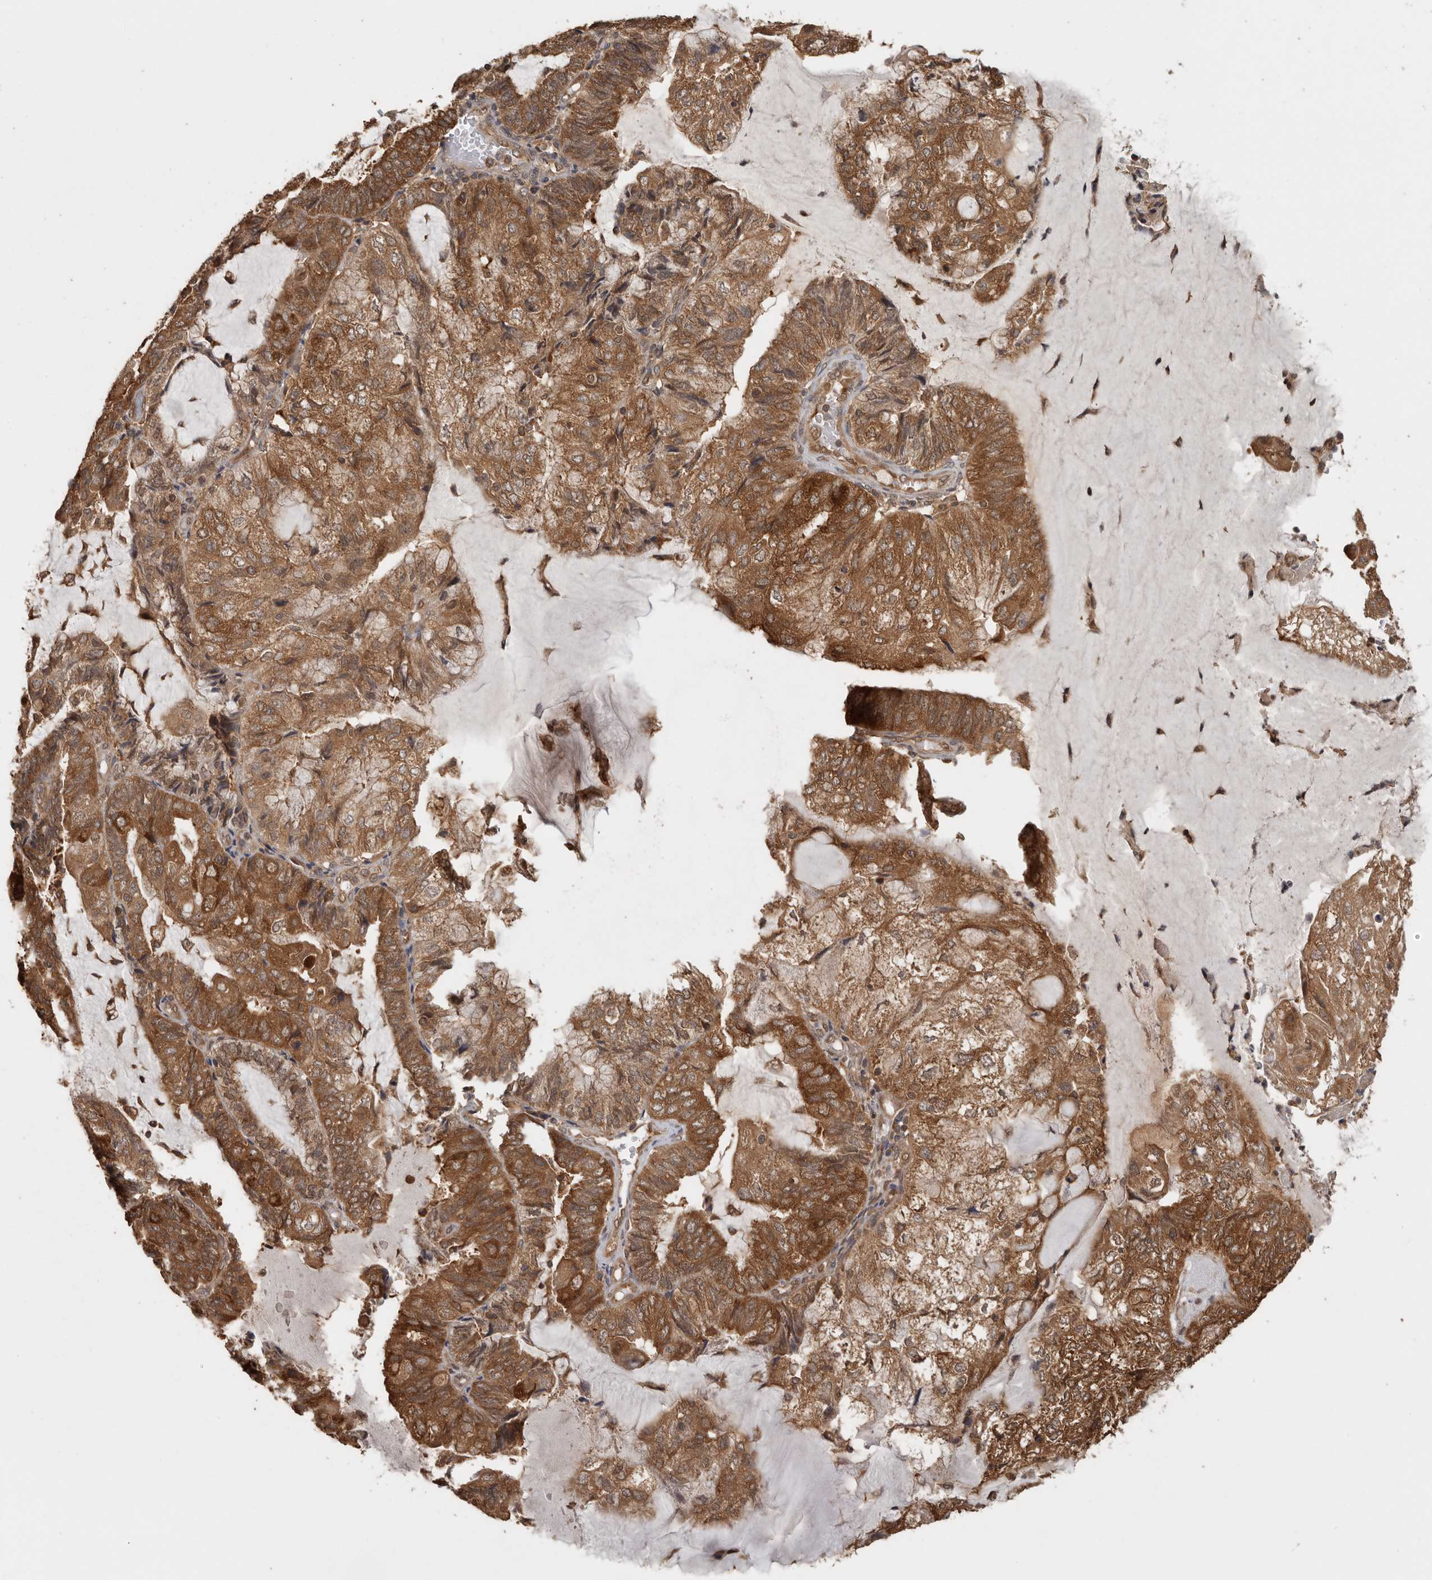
{"staining": {"intensity": "strong", "quantity": ">75%", "location": "cytoplasmic/membranous"}, "tissue": "endometrial cancer", "cell_type": "Tumor cells", "image_type": "cancer", "snomed": [{"axis": "morphology", "description": "Adenocarcinoma, NOS"}, {"axis": "topography", "description": "Endometrium"}], "caption": "IHC of human endometrial cancer shows high levels of strong cytoplasmic/membranous positivity in about >75% of tumor cells.", "gene": "CCT8", "patient": {"sex": "female", "age": 81}}